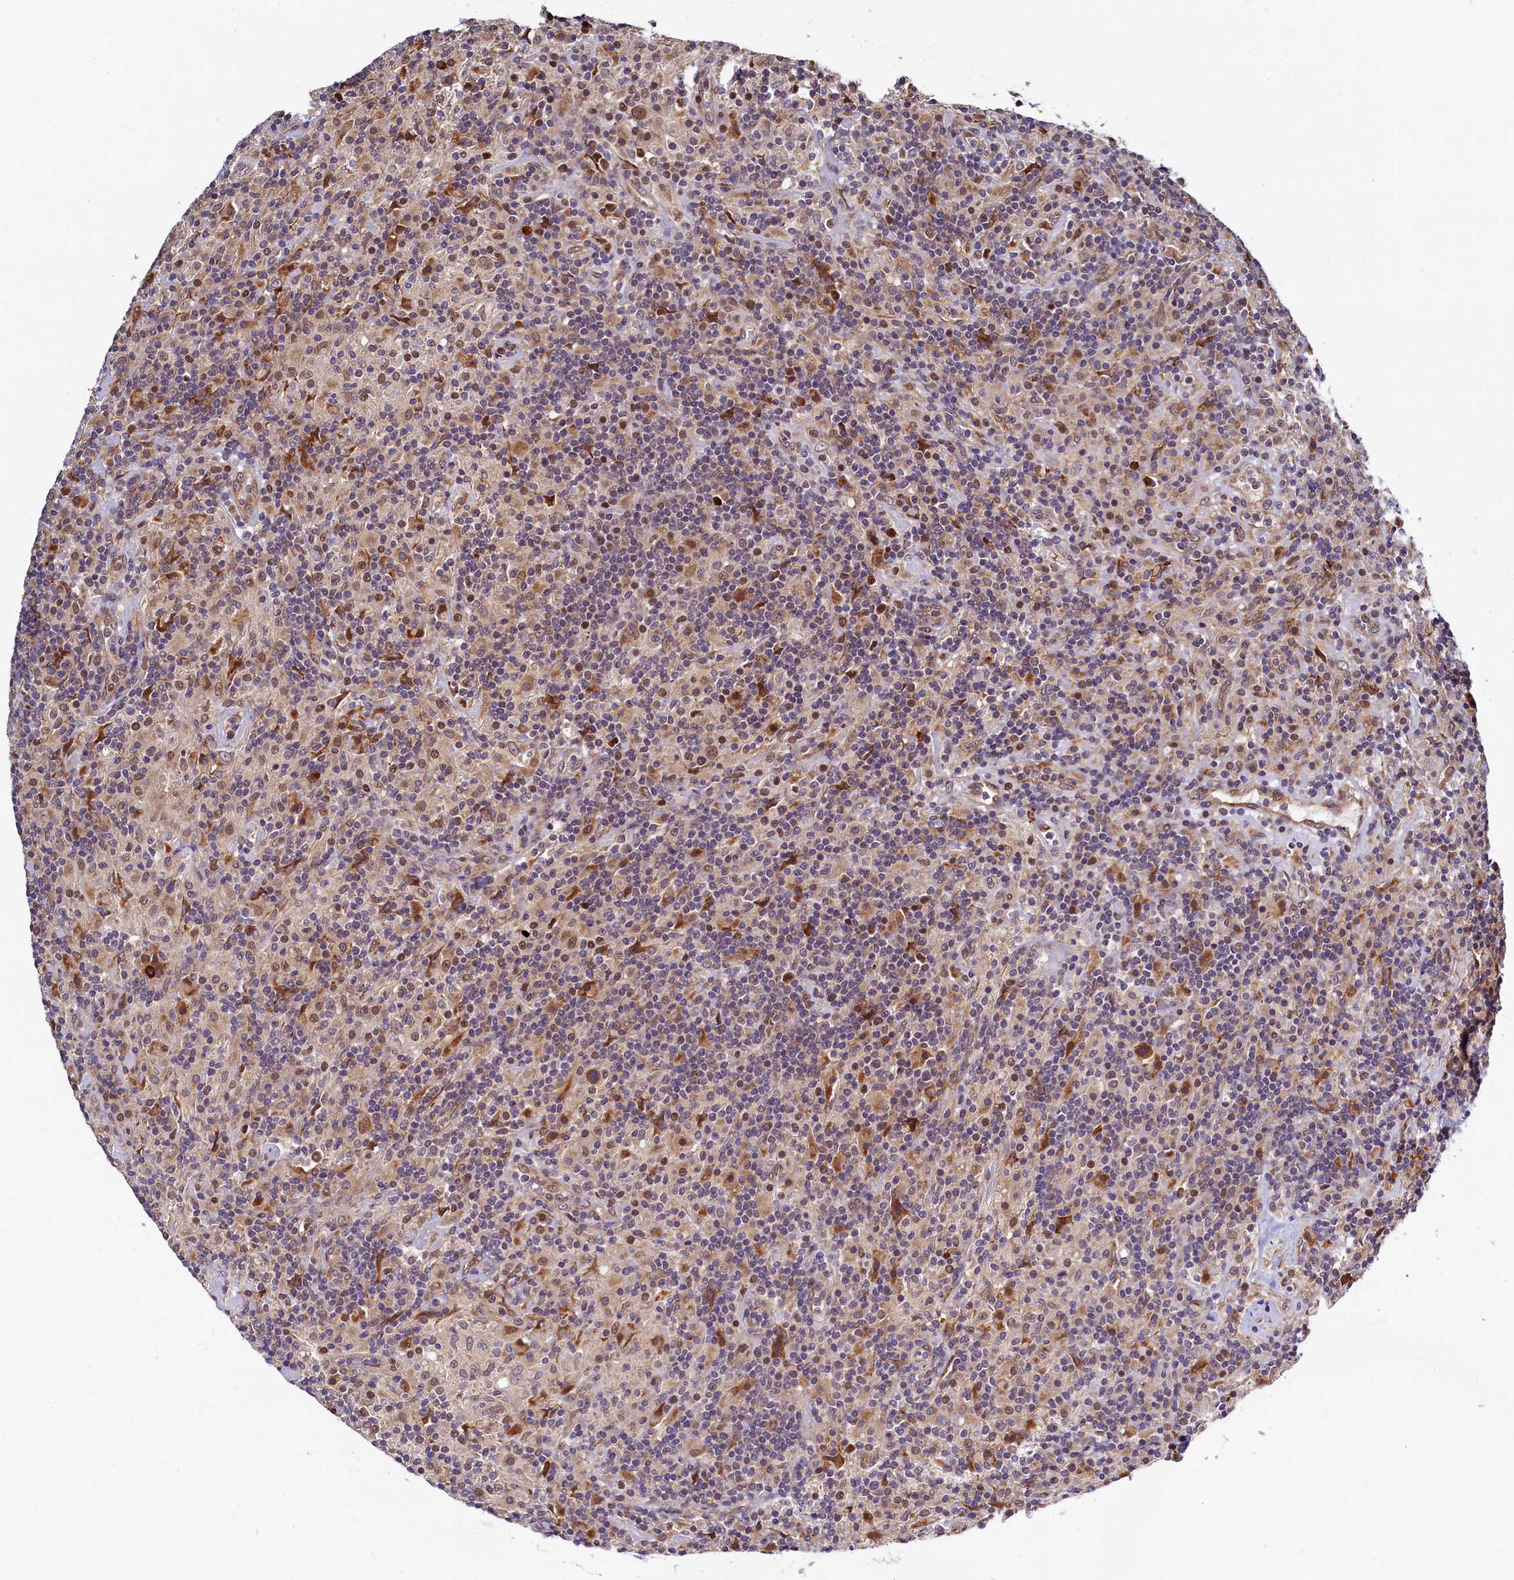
{"staining": {"intensity": "moderate", "quantity": "25%-75%", "location": "cytoplasmic/membranous,nuclear"}, "tissue": "lymphoma", "cell_type": "Tumor cells", "image_type": "cancer", "snomed": [{"axis": "morphology", "description": "Hodgkin's disease, NOS"}, {"axis": "topography", "description": "Lymph node"}], "caption": "Lymphoma stained with DAB immunohistochemistry exhibits medium levels of moderate cytoplasmic/membranous and nuclear expression in approximately 25%-75% of tumor cells. (Brightfield microscopy of DAB IHC at high magnification).", "gene": "SLC16A14", "patient": {"sex": "male", "age": 70}}